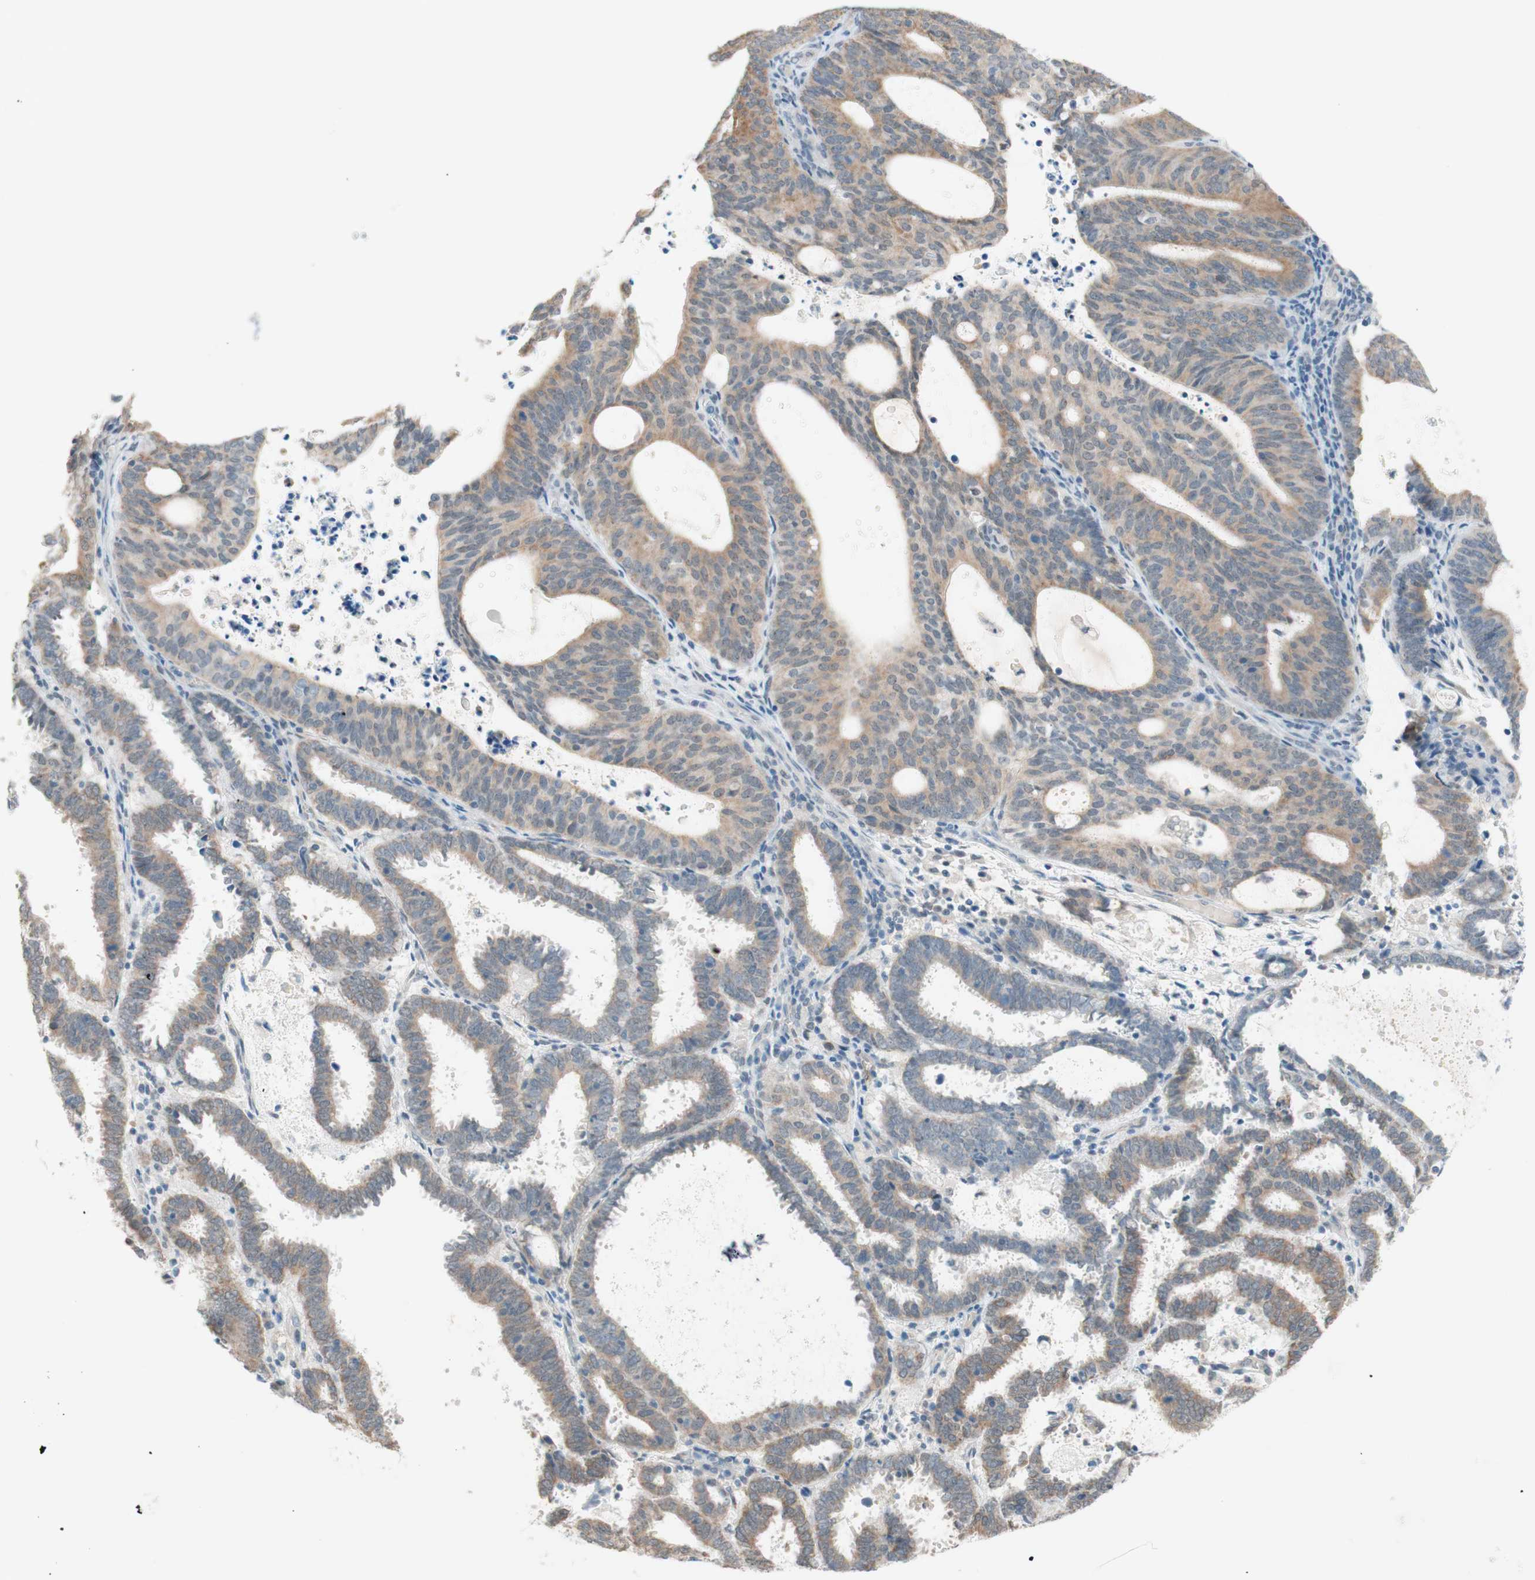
{"staining": {"intensity": "weak", "quantity": "25%-75%", "location": "cytoplasmic/membranous"}, "tissue": "endometrial cancer", "cell_type": "Tumor cells", "image_type": "cancer", "snomed": [{"axis": "morphology", "description": "Adenocarcinoma, NOS"}, {"axis": "topography", "description": "Uterus"}], "caption": "Immunohistochemistry (IHC) staining of endometrial cancer (adenocarcinoma), which reveals low levels of weak cytoplasmic/membranous positivity in approximately 25%-75% of tumor cells indicating weak cytoplasmic/membranous protein expression. The staining was performed using DAB (brown) for protein detection and nuclei were counterstained in hematoxylin (blue).", "gene": "JPH1", "patient": {"sex": "female", "age": 83}}